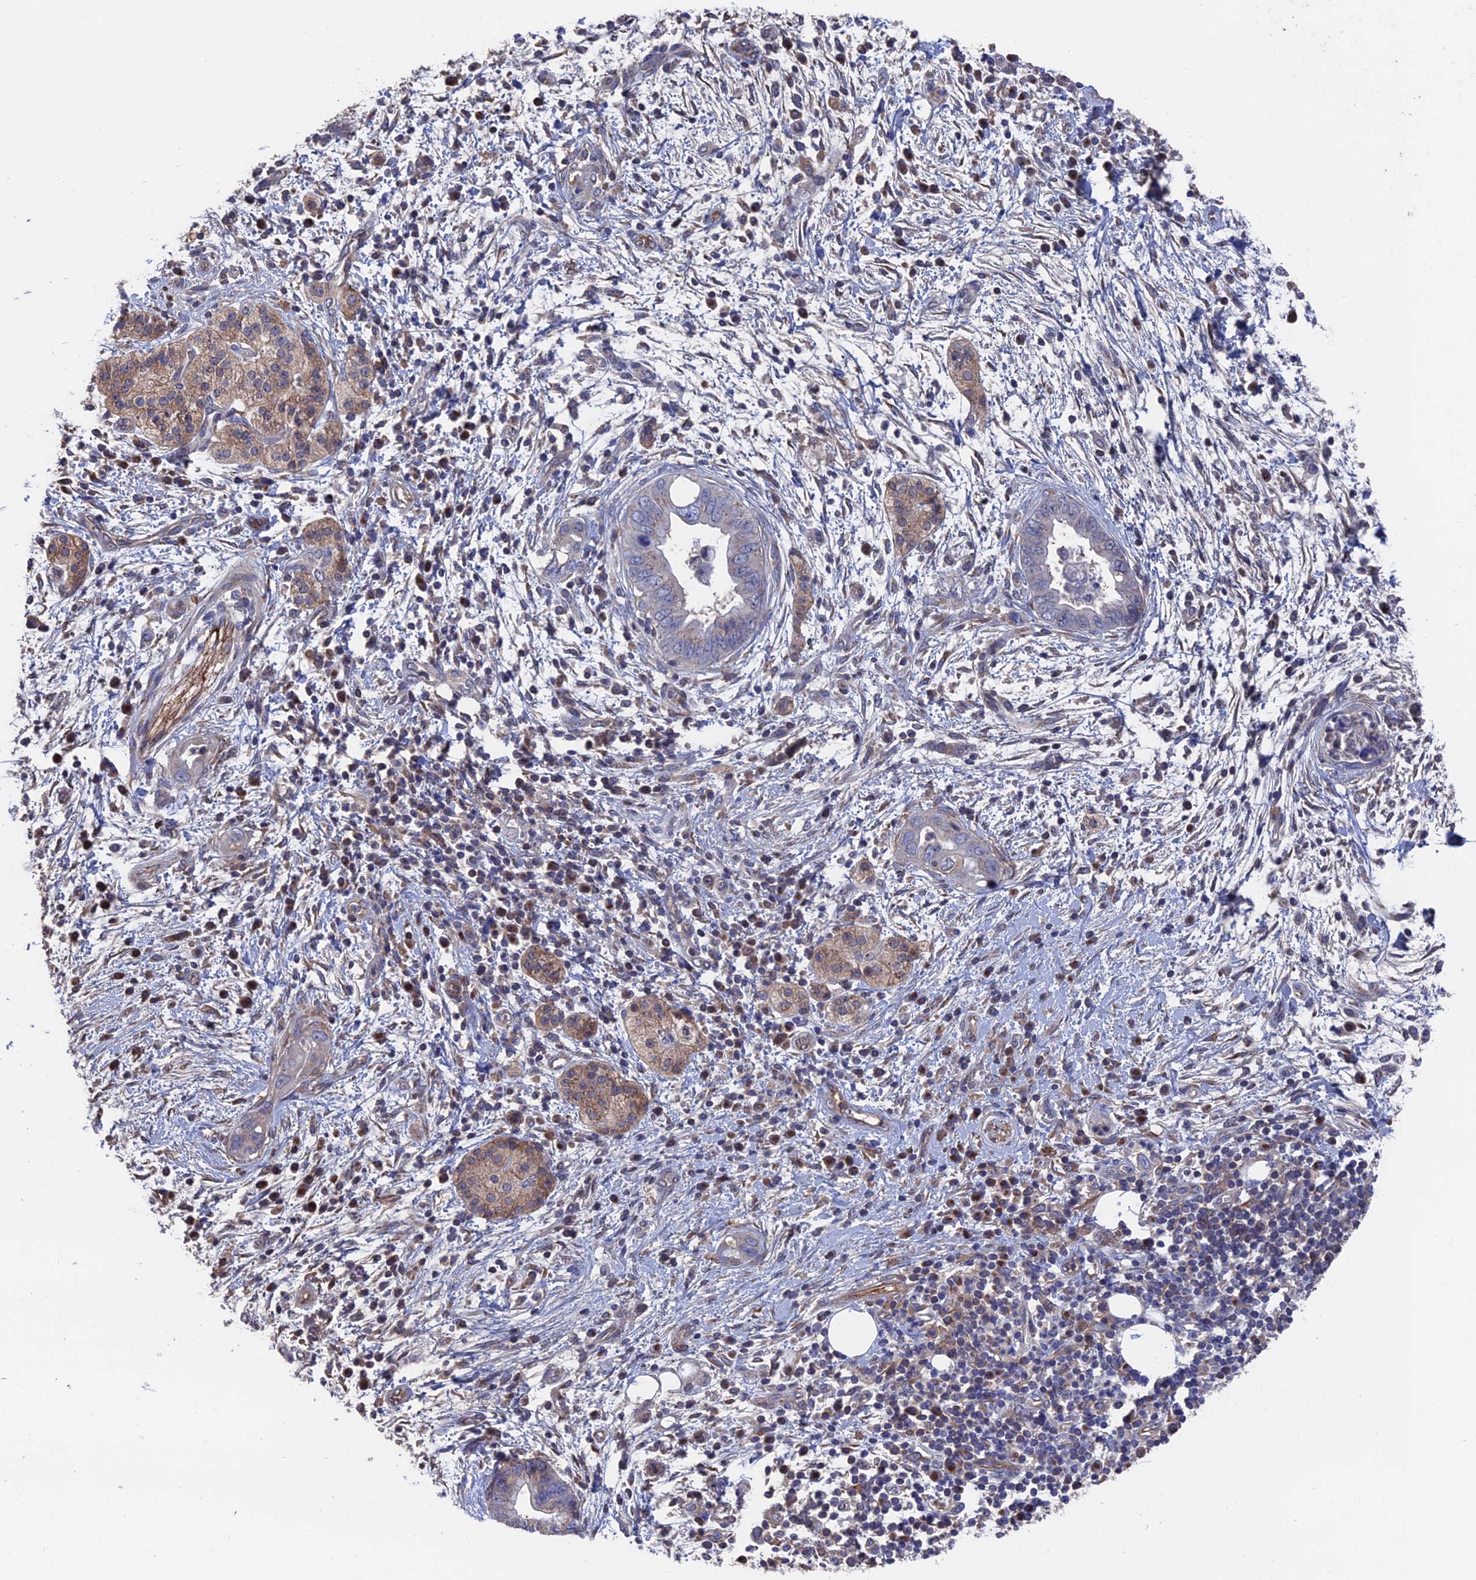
{"staining": {"intensity": "negative", "quantity": "none", "location": "none"}, "tissue": "pancreatic cancer", "cell_type": "Tumor cells", "image_type": "cancer", "snomed": [{"axis": "morphology", "description": "Adenocarcinoma, NOS"}, {"axis": "topography", "description": "Pancreas"}], "caption": "Tumor cells are negative for protein expression in human pancreatic adenocarcinoma.", "gene": "HPF1", "patient": {"sex": "male", "age": 75}}